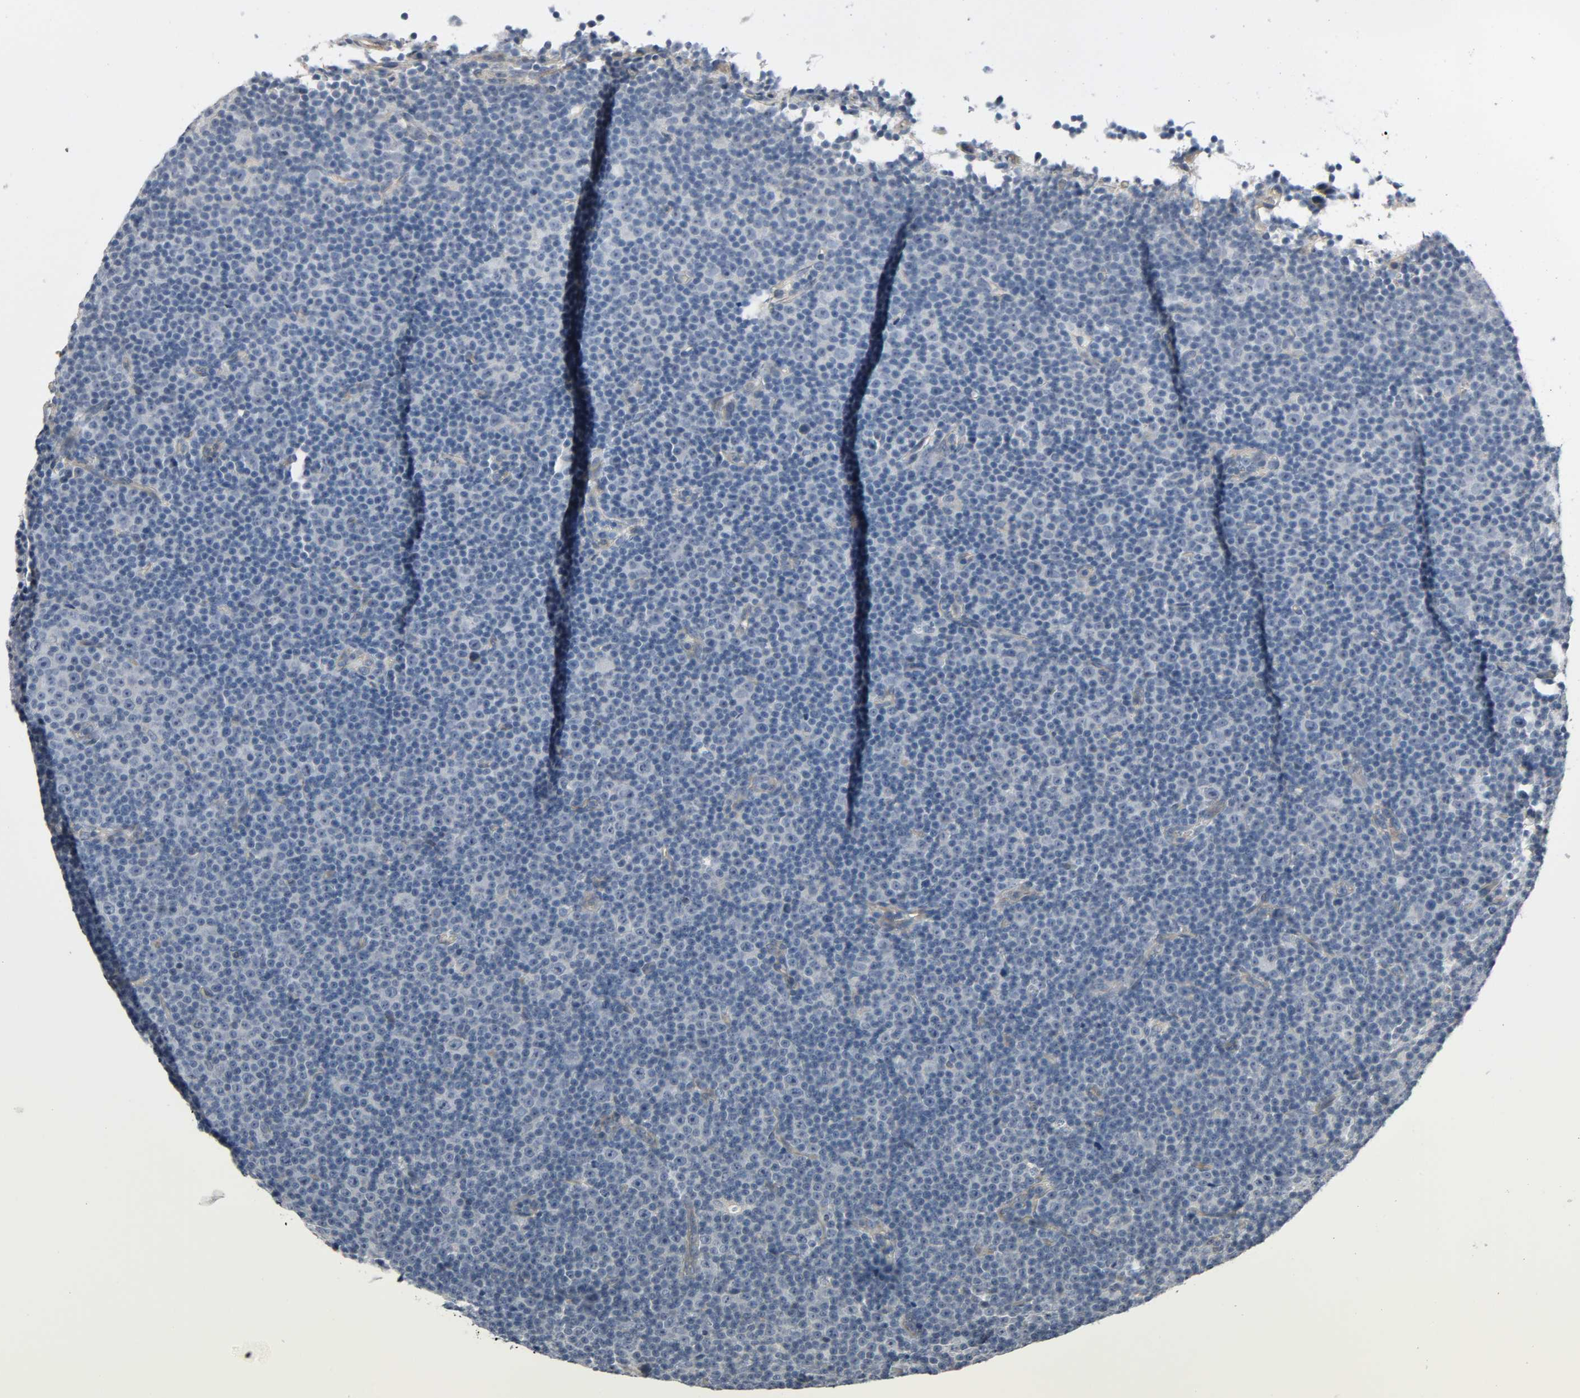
{"staining": {"intensity": "negative", "quantity": "none", "location": "none"}, "tissue": "lymphoma", "cell_type": "Tumor cells", "image_type": "cancer", "snomed": [{"axis": "morphology", "description": "Malignant lymphoma, non-Hodgkin's type, Low grade"}, {"axis": "topography", "description": "Lymph node"}], "caption": "This is an immunohistochemistry histopathology image of malignant lymphoma, non-Hodgkin's type (low-grade). There is no staining in tumor cells.", "gene": "LIMCH1", "patient": {"sex": "female", "age": 67}}